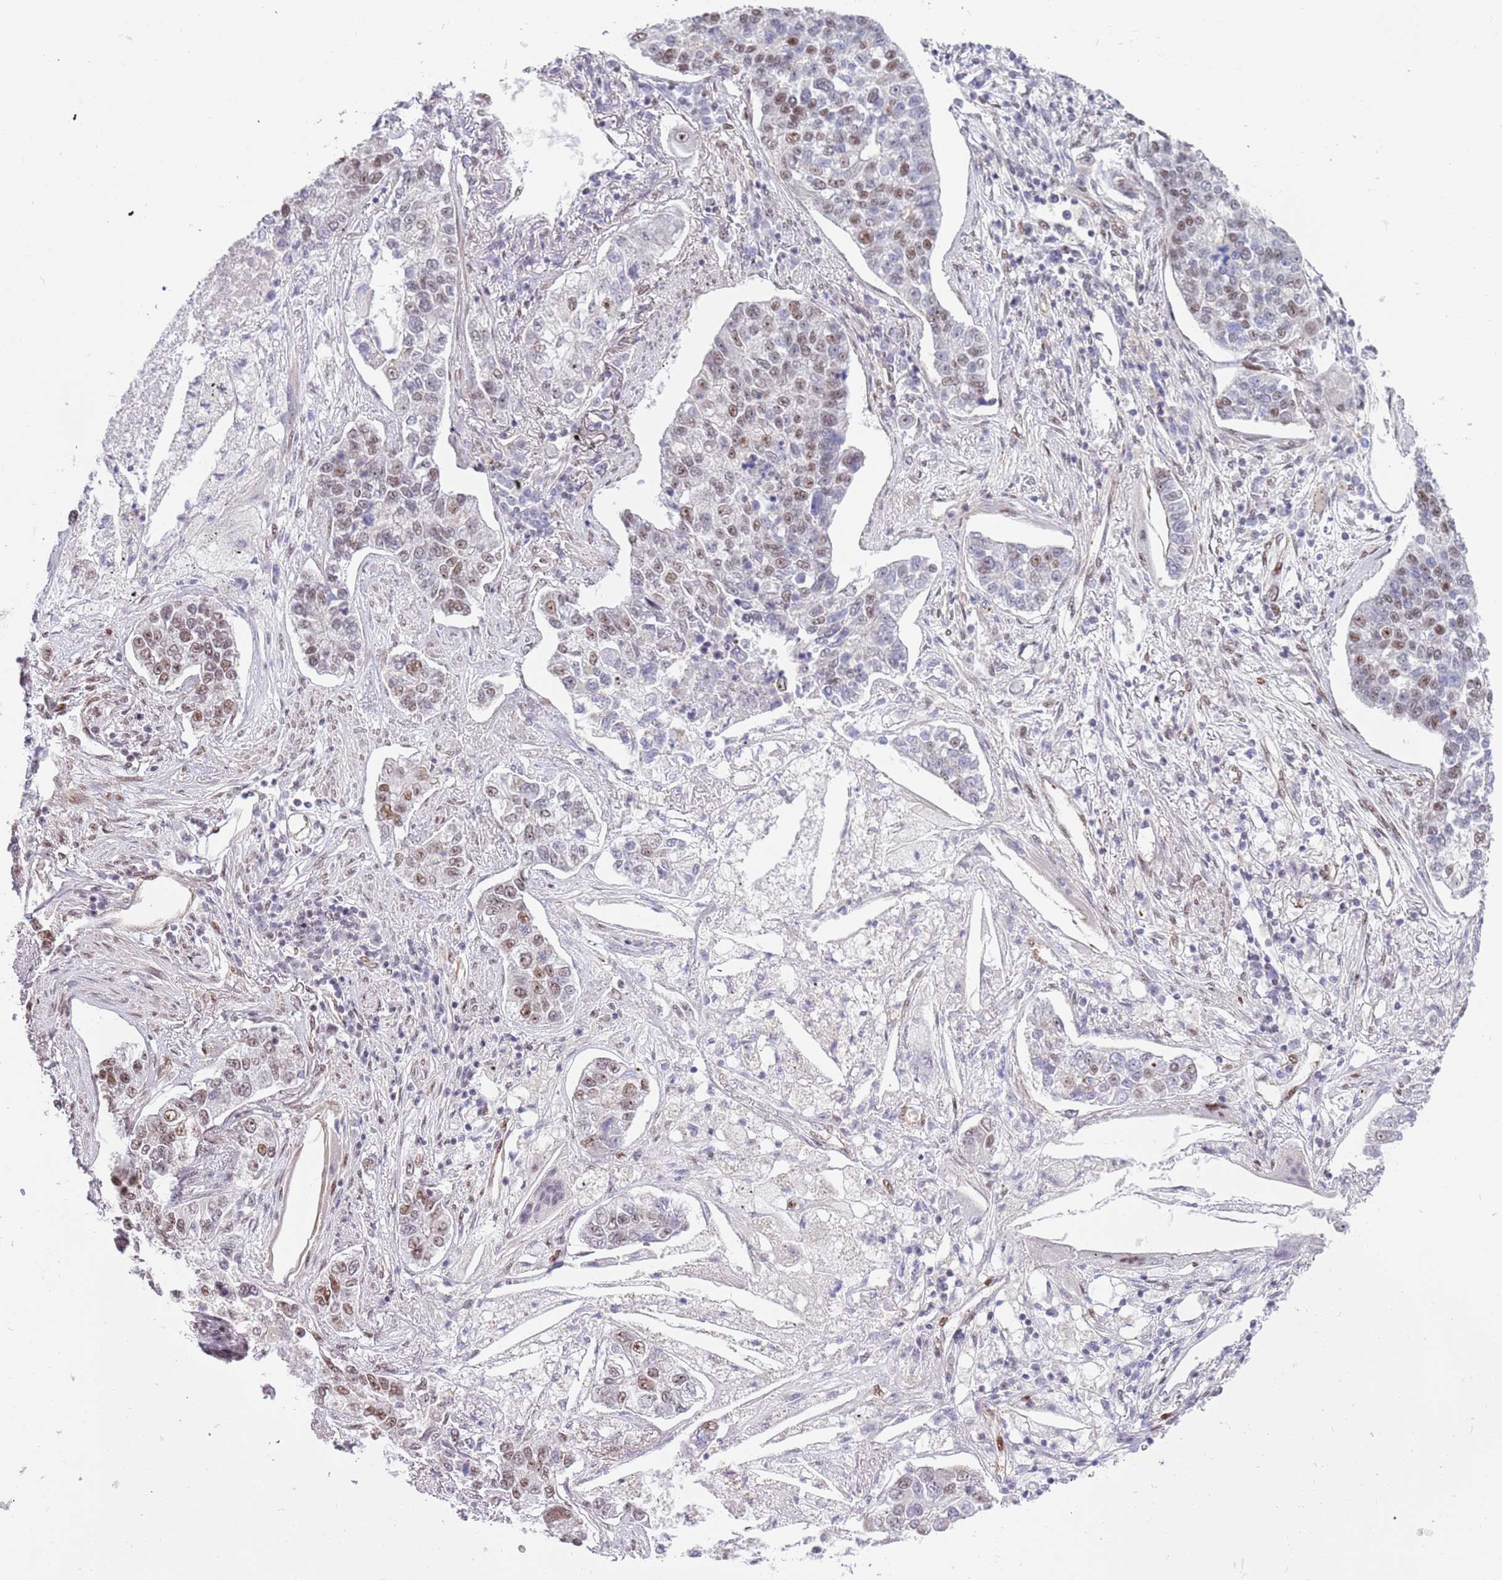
{"staining": {"intensity": "moderate", "quantity": ">75%", "location": "nuclear"}, "tissue": "lung cancer", "cell_type": "Tumor cells", "image_type": "cancer", "snomed": [{"axis": "morphology", "description": "Adenocarcinoma, NOS"}, {"axis": "topography", "description": "Lung"}], "caption": "Human adenocarcinoma (lung) stained with a brown dye shows moderate nuclear positive expression in about >75% of tumor cells.", "gene": "LRMDA", "patient": {"sex": "male", "age": 49}}